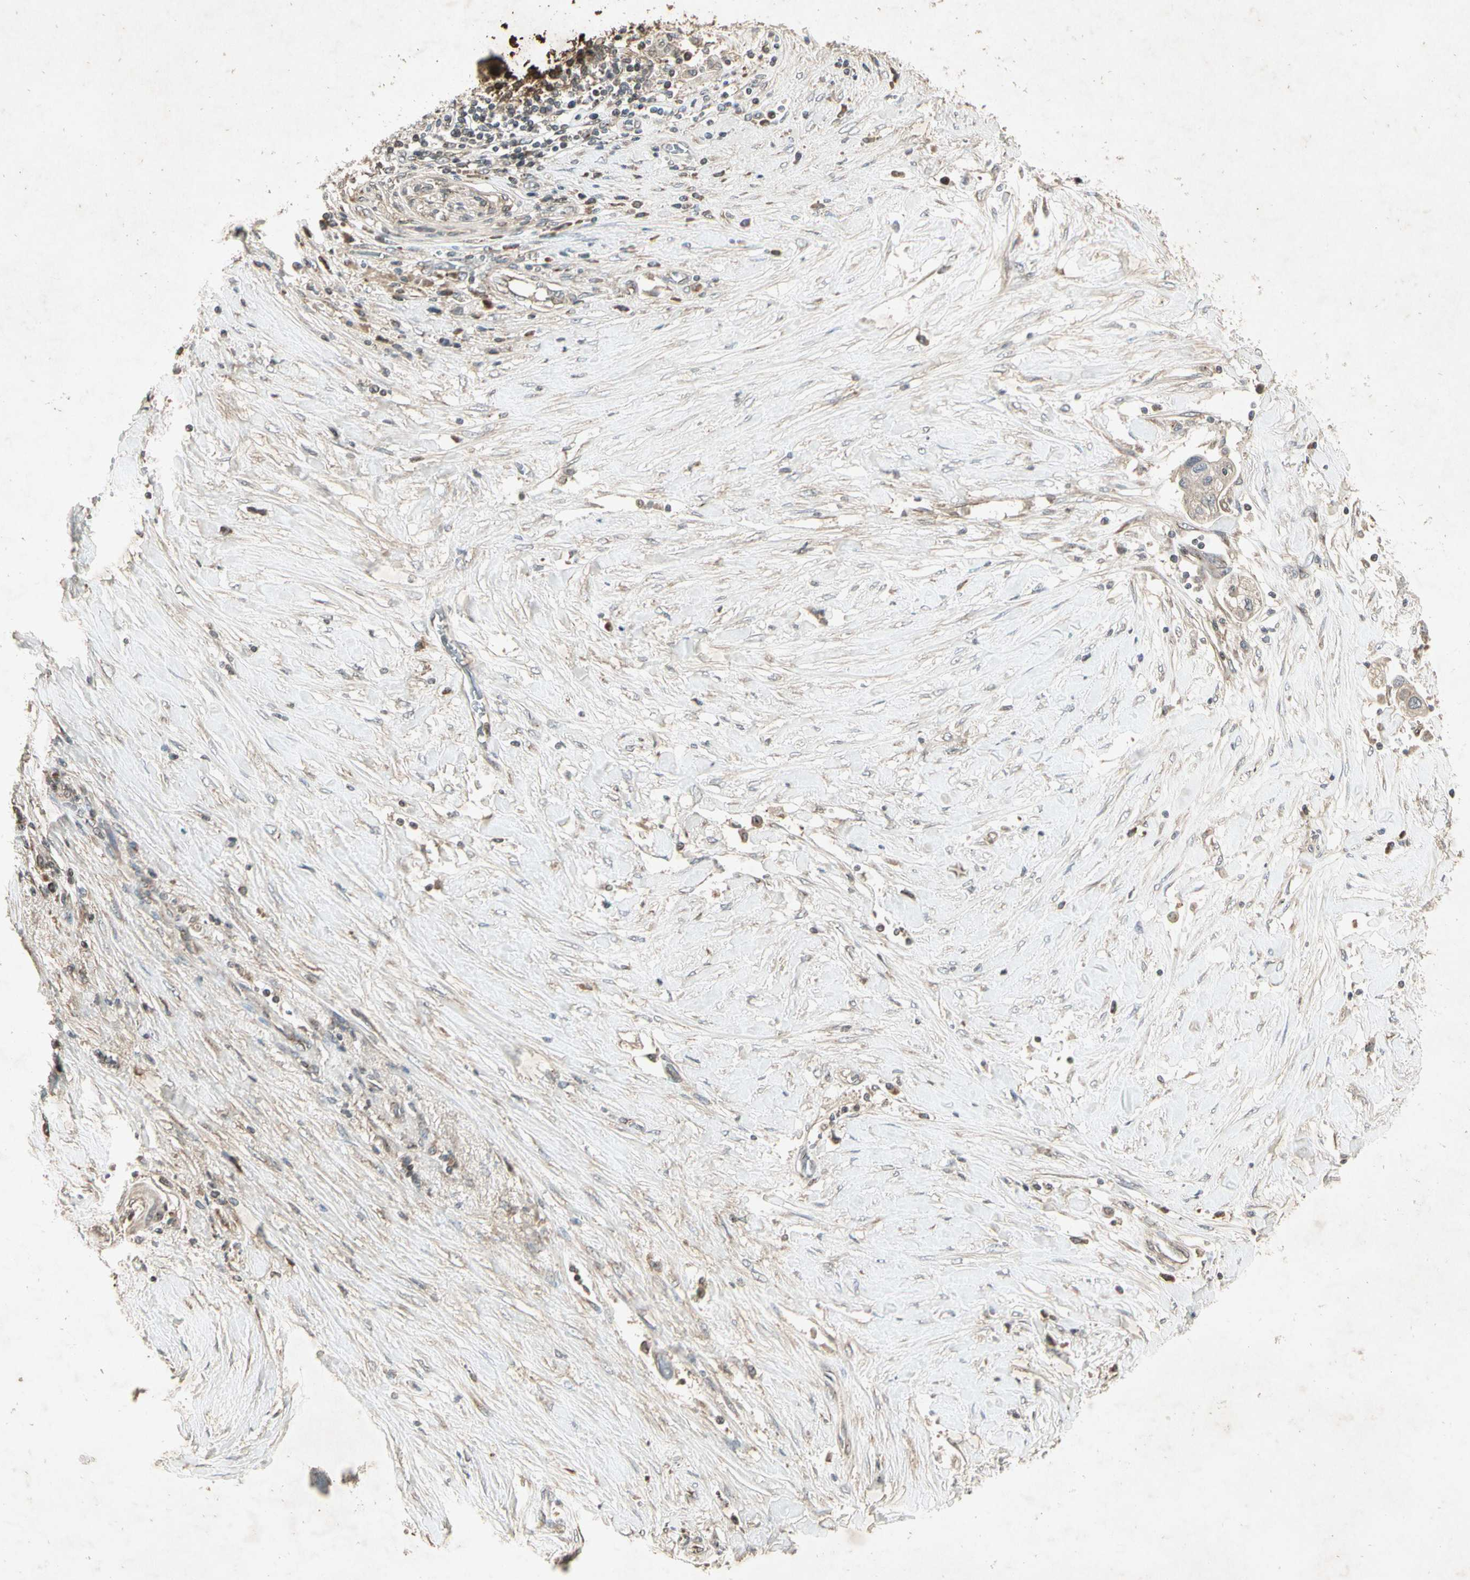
{"staining": {"intensity": "negative", "quantity": "none", "location": "none"}, "tissue": "pancreatic cancer", "cell_type": "Tumor cells", "image_type": "cancer", "snomed": [{"axis": "morphology", "description": "Adenocarcinoma, NOS"}, {"axis": "topography", "description": "Pancreas"}], "caption": "The micrograph reveals no significant positivity in tumor cells of pancreatic cancer.", "gene": "TEK", "patient": {"sex": "female", "age": 70}}